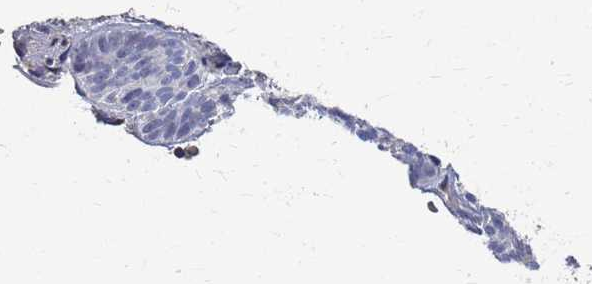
{"staining": {"intensity": "negative", "quantity": "none", "location": "none"}, "tissue": "skin cancer", "cell_type": "Tumor cells", "image_type": "cancer", "snomed": [{"axis": "morphology", "description": "Basal cell carcinoma"}, {"axis": "topography", "description": "Skin"}], "caption": "The micrograph displays no staining of tumor cells in basal cell carcinoma (skin).", "gene": "ATPAF1", "patient": {"sex": "male", "age": 85}}